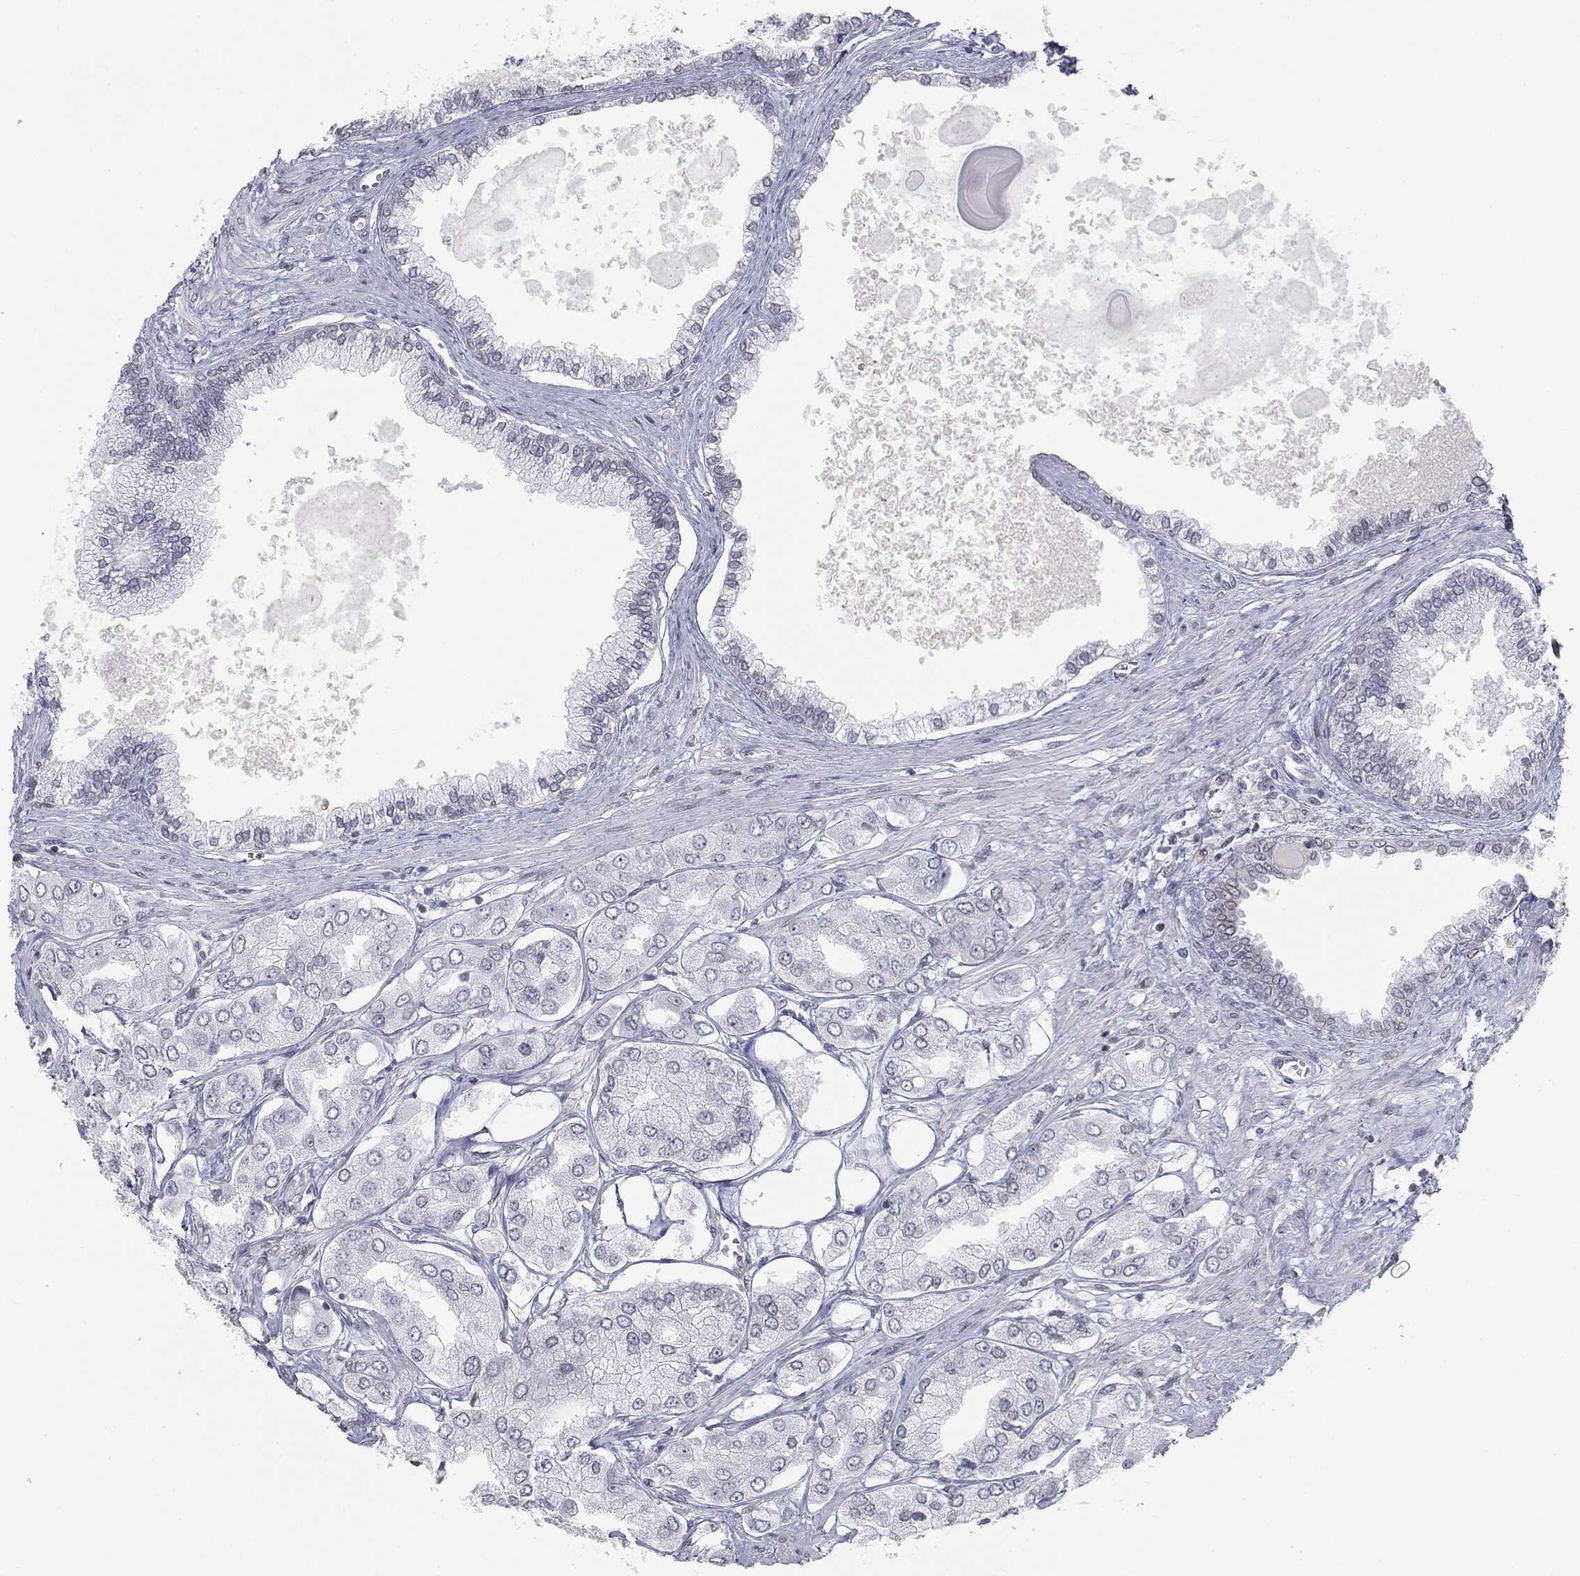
{"staining": {"intensity": "negative", "quantity": "none", "location": "none"}, "tissue": "prostate cancer", "cell_type": "Tumor cells", "image_type": "cancer", "snomed": [{"axis": "morphology", "description": "Adenocarcinoma, Low grade"}, {"axis": "topography", "description": "Prostate"}], "caption": "Human adenocarcinoma (low-grade) (prostate) stained for a protein using immunohistochemistry (IHC) reveals no positivity in tumor cells.", "gene": "ALDOB", "patient": {"sex": "male", "age": 69}}